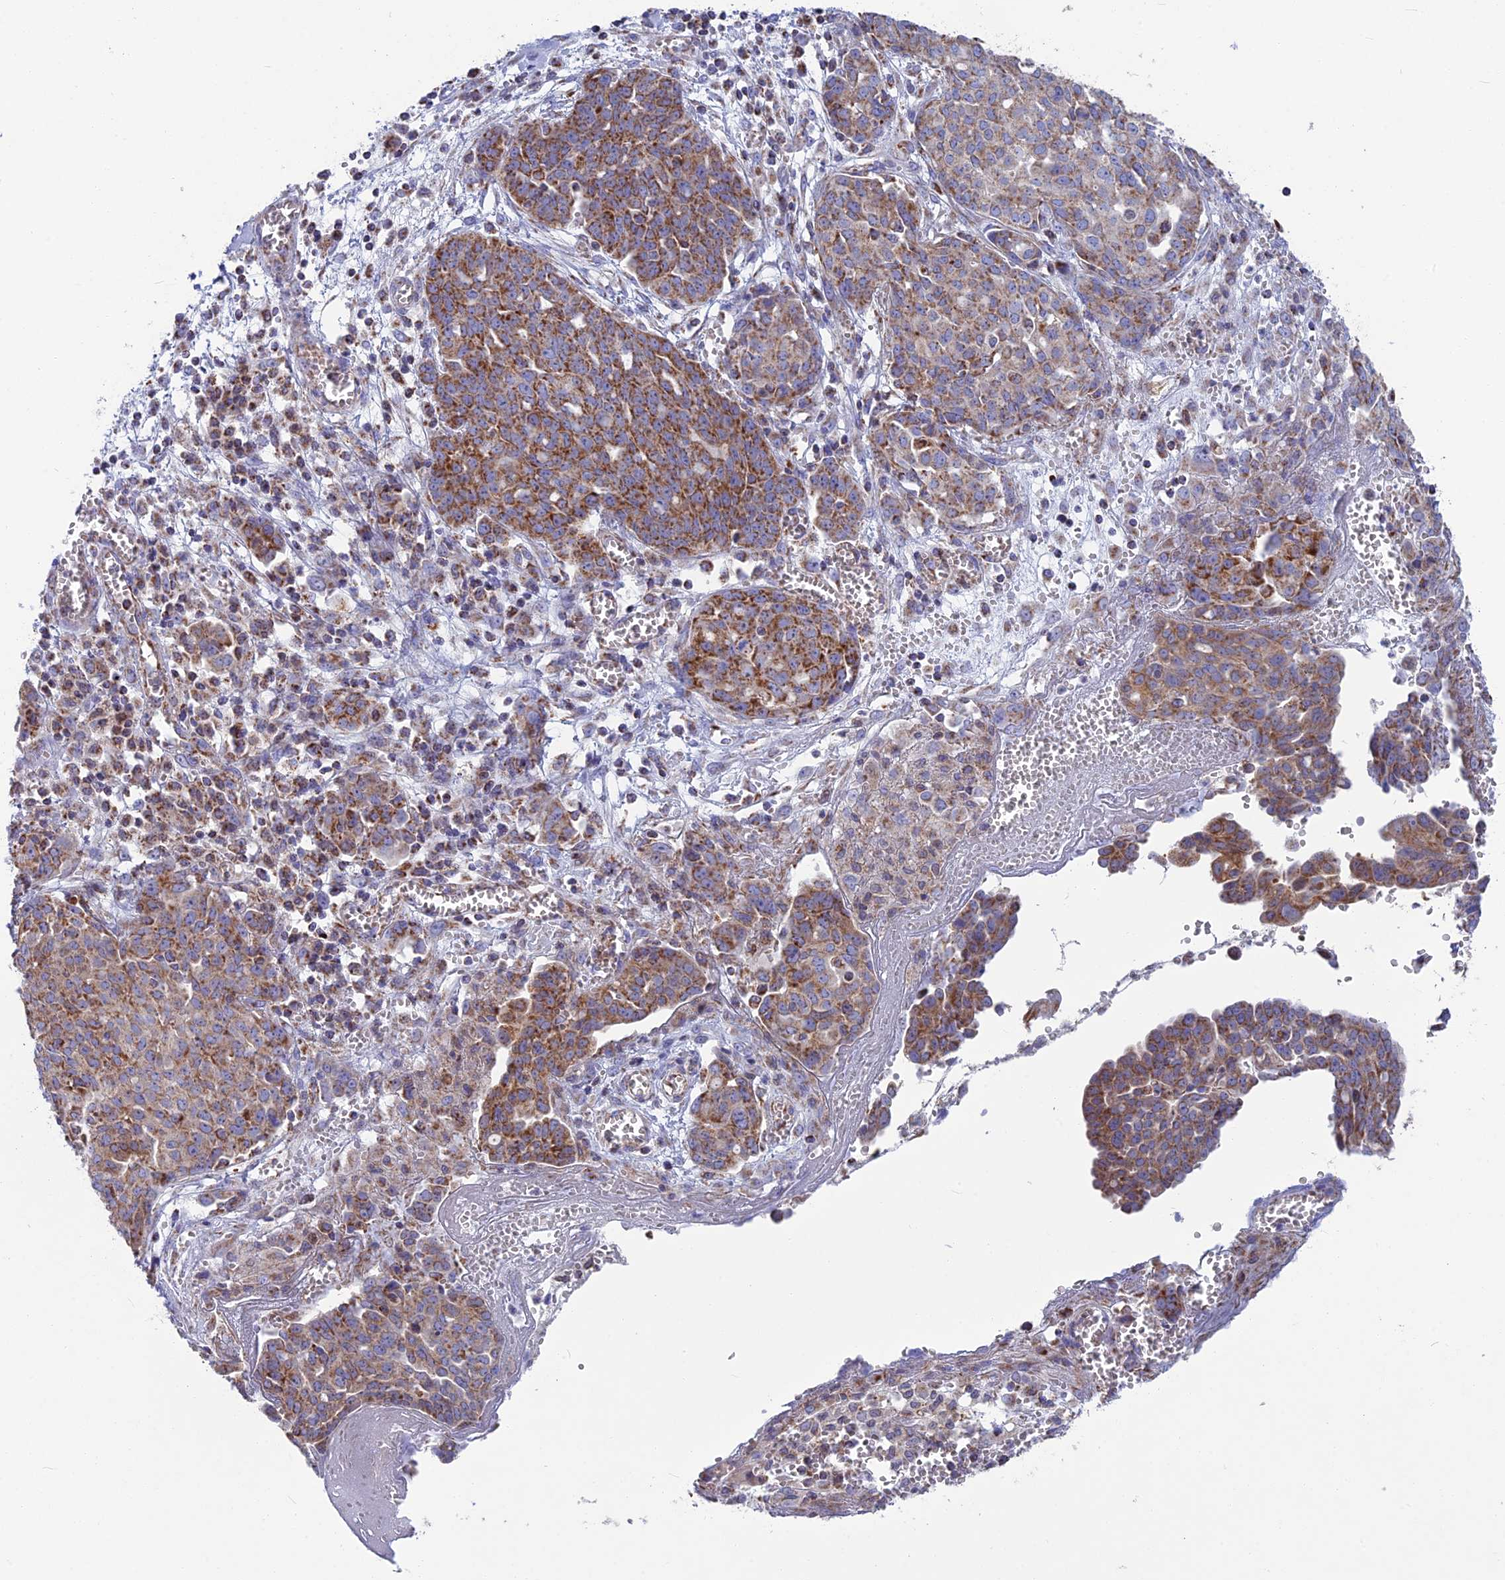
{"staining": {"intensity": "moderate", "quantity": ">75%", "location": "cytoplasmic/membranous"}, "tissue": "ovarian cancer", "cell_type": "Tumor cells", "image_type": "cancer", "snomed": [{"axis": "morphology", "description": "Cystadenocarcinoma, serous, NOS"}, {"axis": "topography", "description": "Soft tissue"}, {"axis": "topography", "description": "Ovary"}], "caption": "Moderate cytoplasmic/membranous positivity for a protein is present in approximately >75% of tumor cells of ovarian cancer using IHC.", "gene": "CS", "patient": {"sex": "female", "age": 57}}